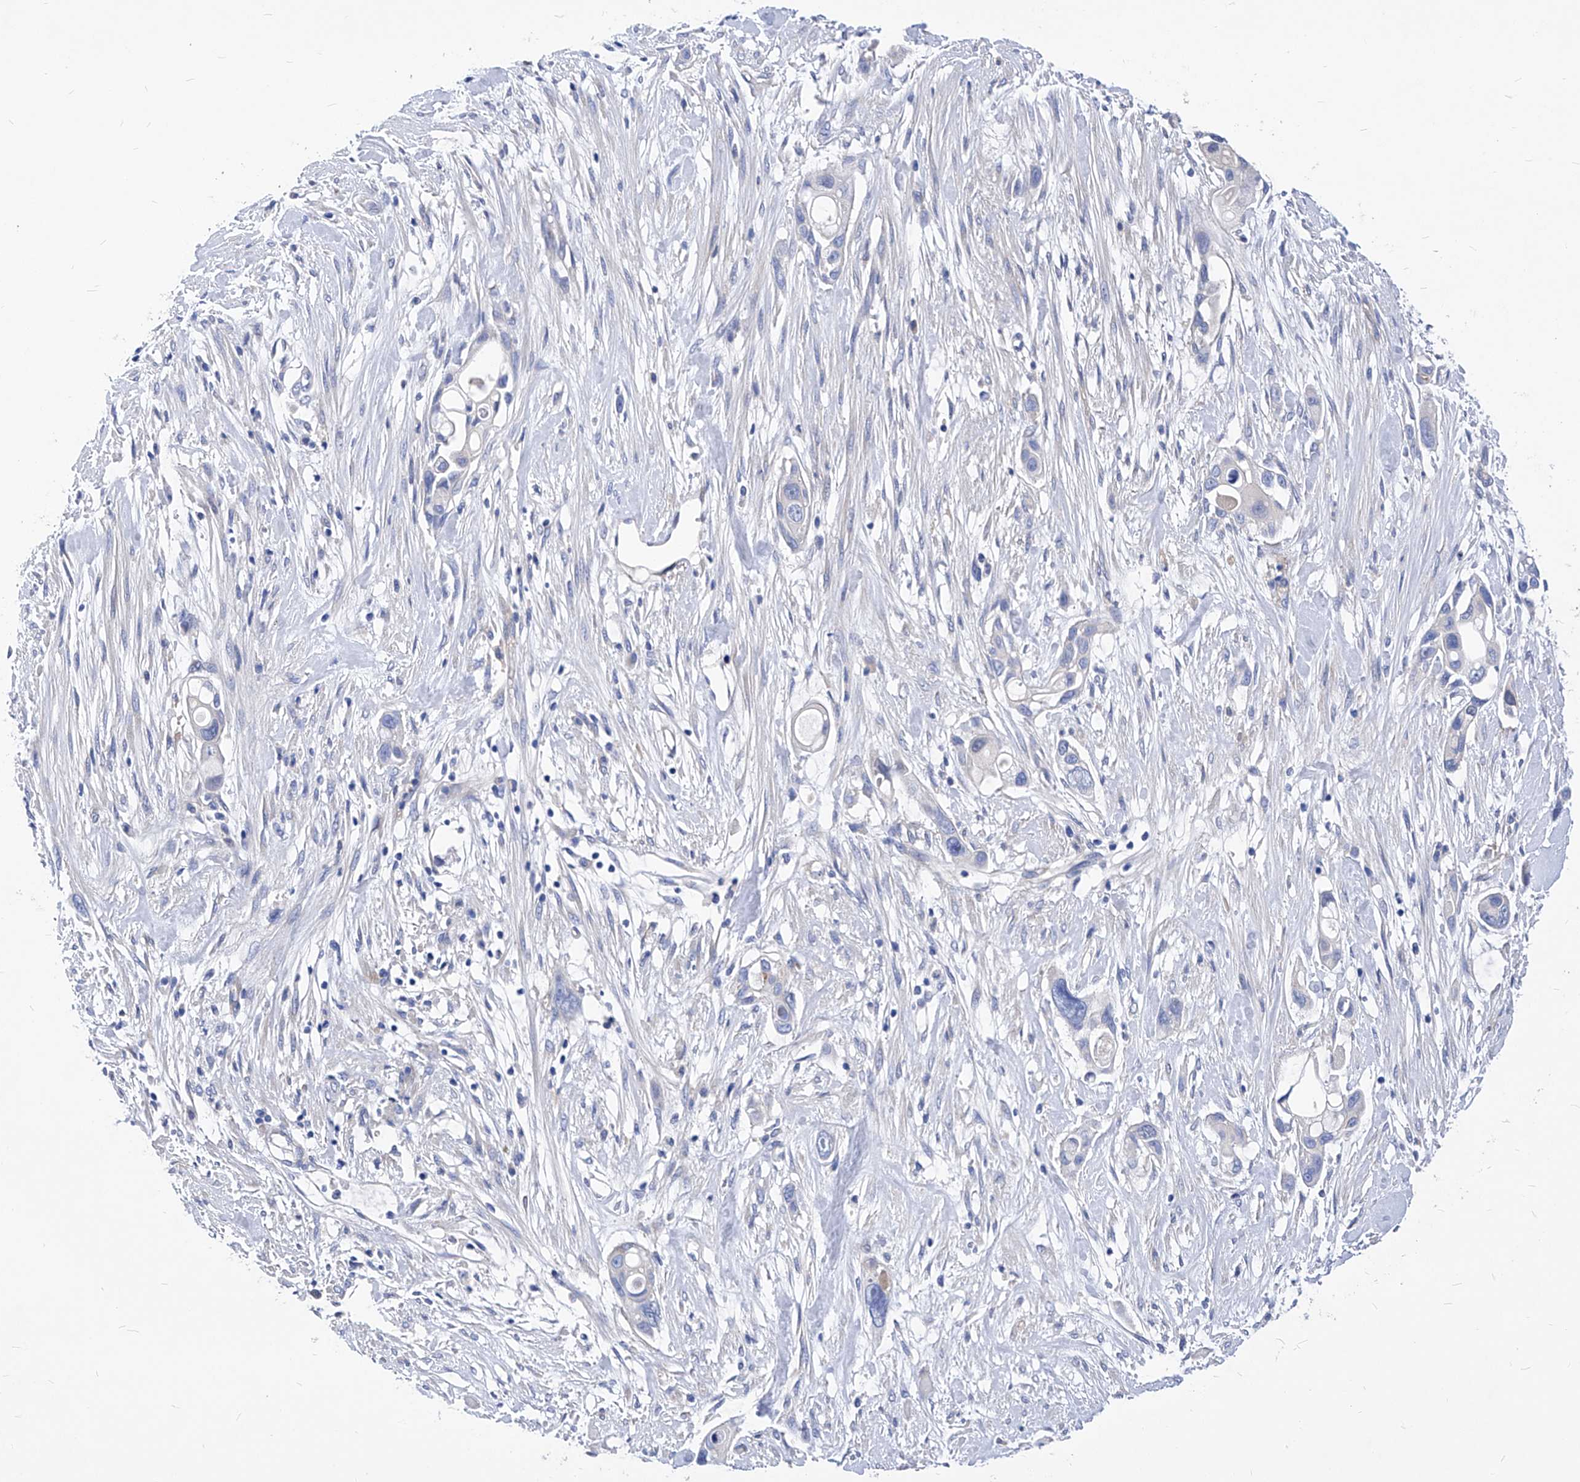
{"staining": {"intensity": "negative", "quantity": "none", "location": "none"}, "tissue": "pancreatic cancer", "cell_type": "Tumor cells", "image_type": "cancer", "snomed": [{"axis": "morphology", "description": "Adenocarcinoma, NOS"}, {"axis": "topography", "description": "Pancreas"}], "caption": "A histopathology image of human pancreatic adenocarcinoma is negative for staining in tumor cells.", "gene": "XPNPEP1", "patient": {"sex": "female", "age": 60}}